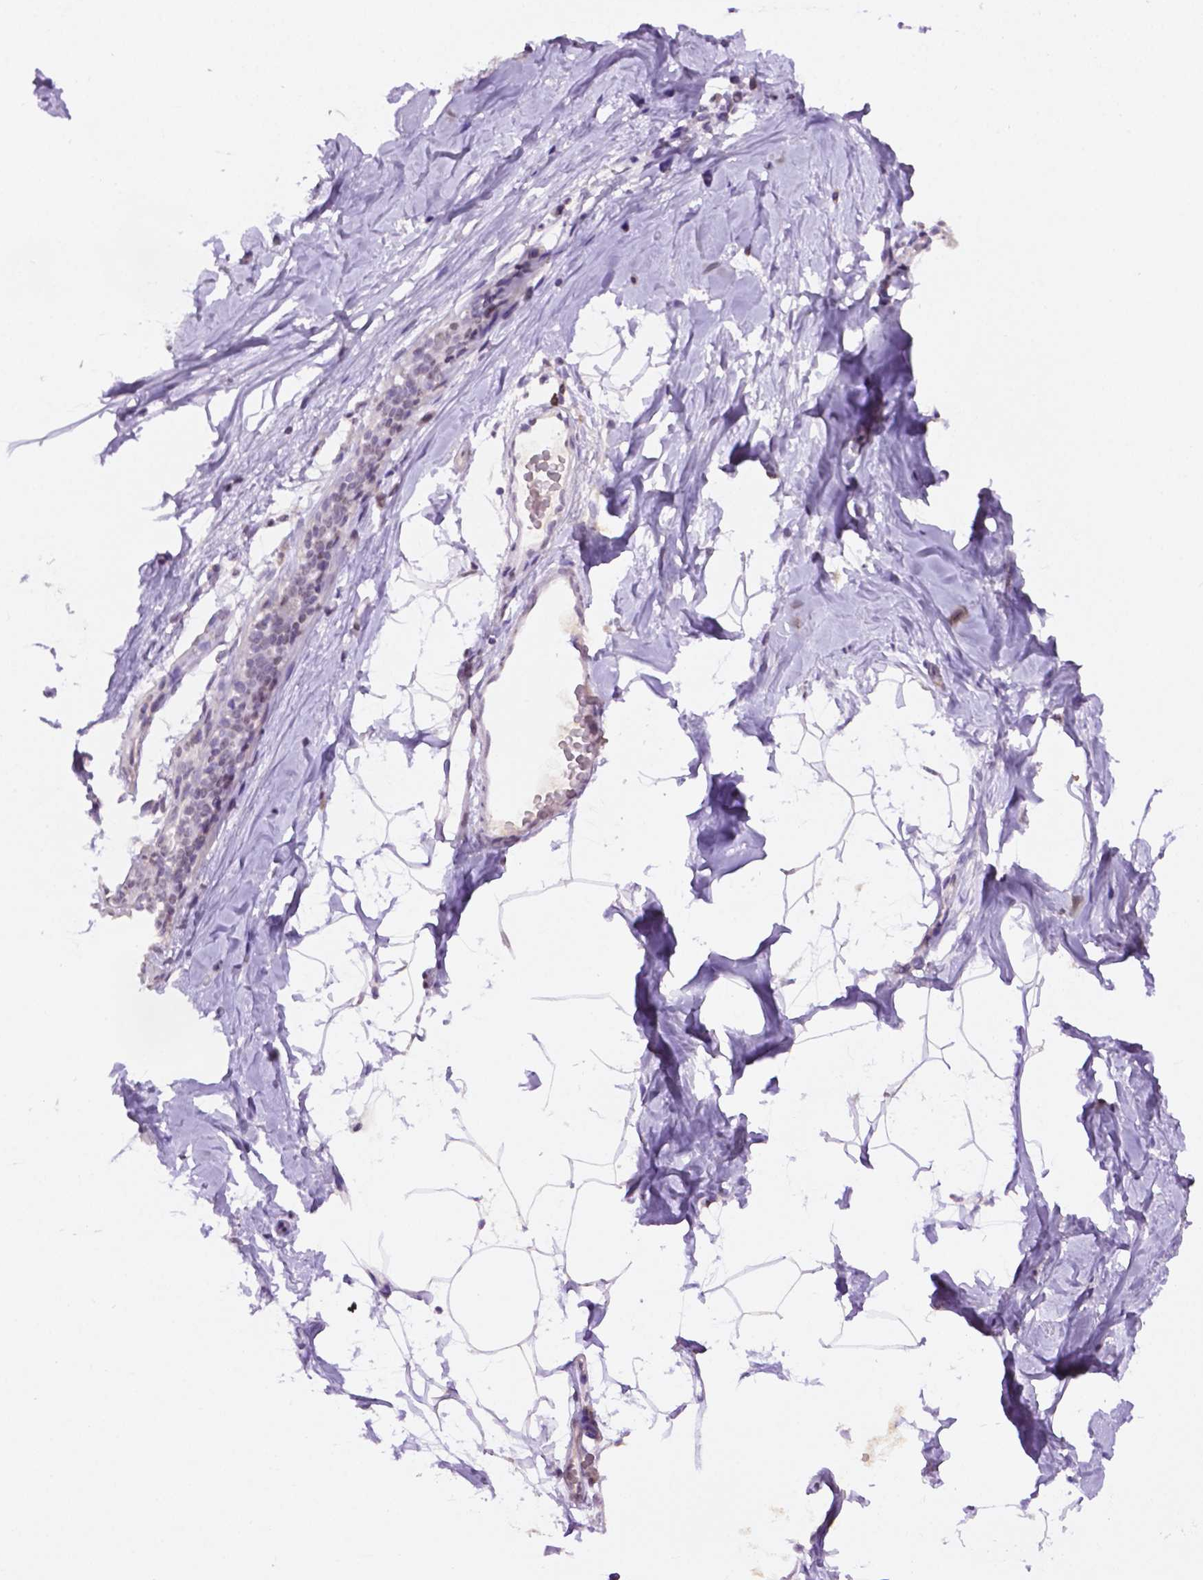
{"staining": {"intensity": "negative", "quantity": "none", "location": "none"}, "tissue": "breast", "cell_type": "Adipocytes", "image_type": "normal", "snomed": [{"axis": "morphology", "description": "Normal tissue, NOS"}, {"axis": "topography", "description": "Breast"}], "caption": "An IHC micrograph of benign breast is shown. There is no staining in adipocytes of breast.", "gene": "PTPN6", "patient": {"sex": "female", "age": 32}}